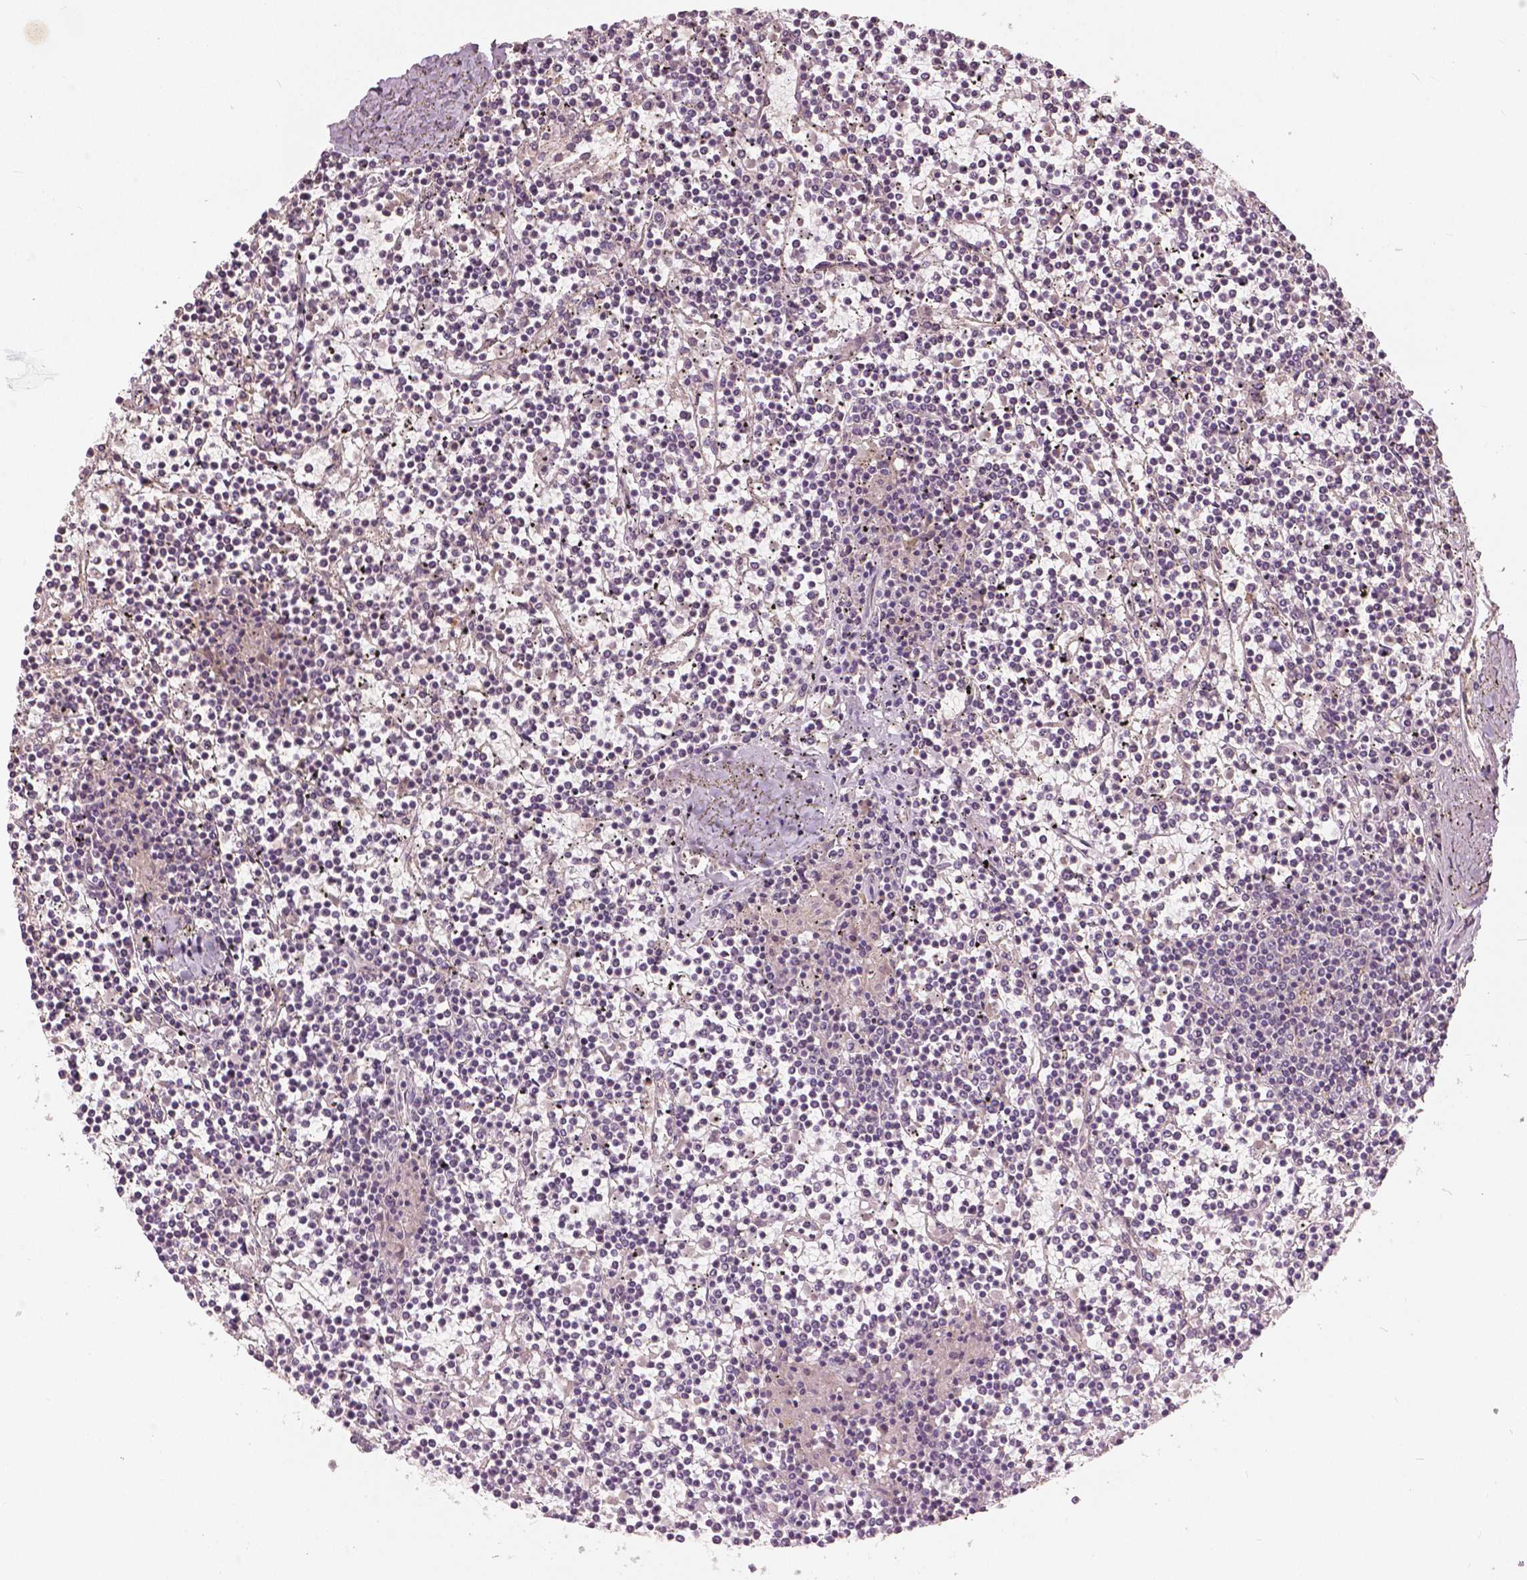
{"staining": {"intensity": "negative", "quantity": "none", "location": "none"}, "tissue": "lymphoma", "cell_type": "Tumor cells", "image_type": "cancer", "snomed": [{"axis": "morphology", "description": "Malignant lymphoma, non-Hodgkin's type, Low grade"}, {"axis": "topography", "description": "Spleen"}], "caption": "DAB immunohistochemical staining of lymphoma reveals no significant staining in tumor cells.", "gene": "ANGPTL4", "patient": {"sex": "female", "age": 19}}